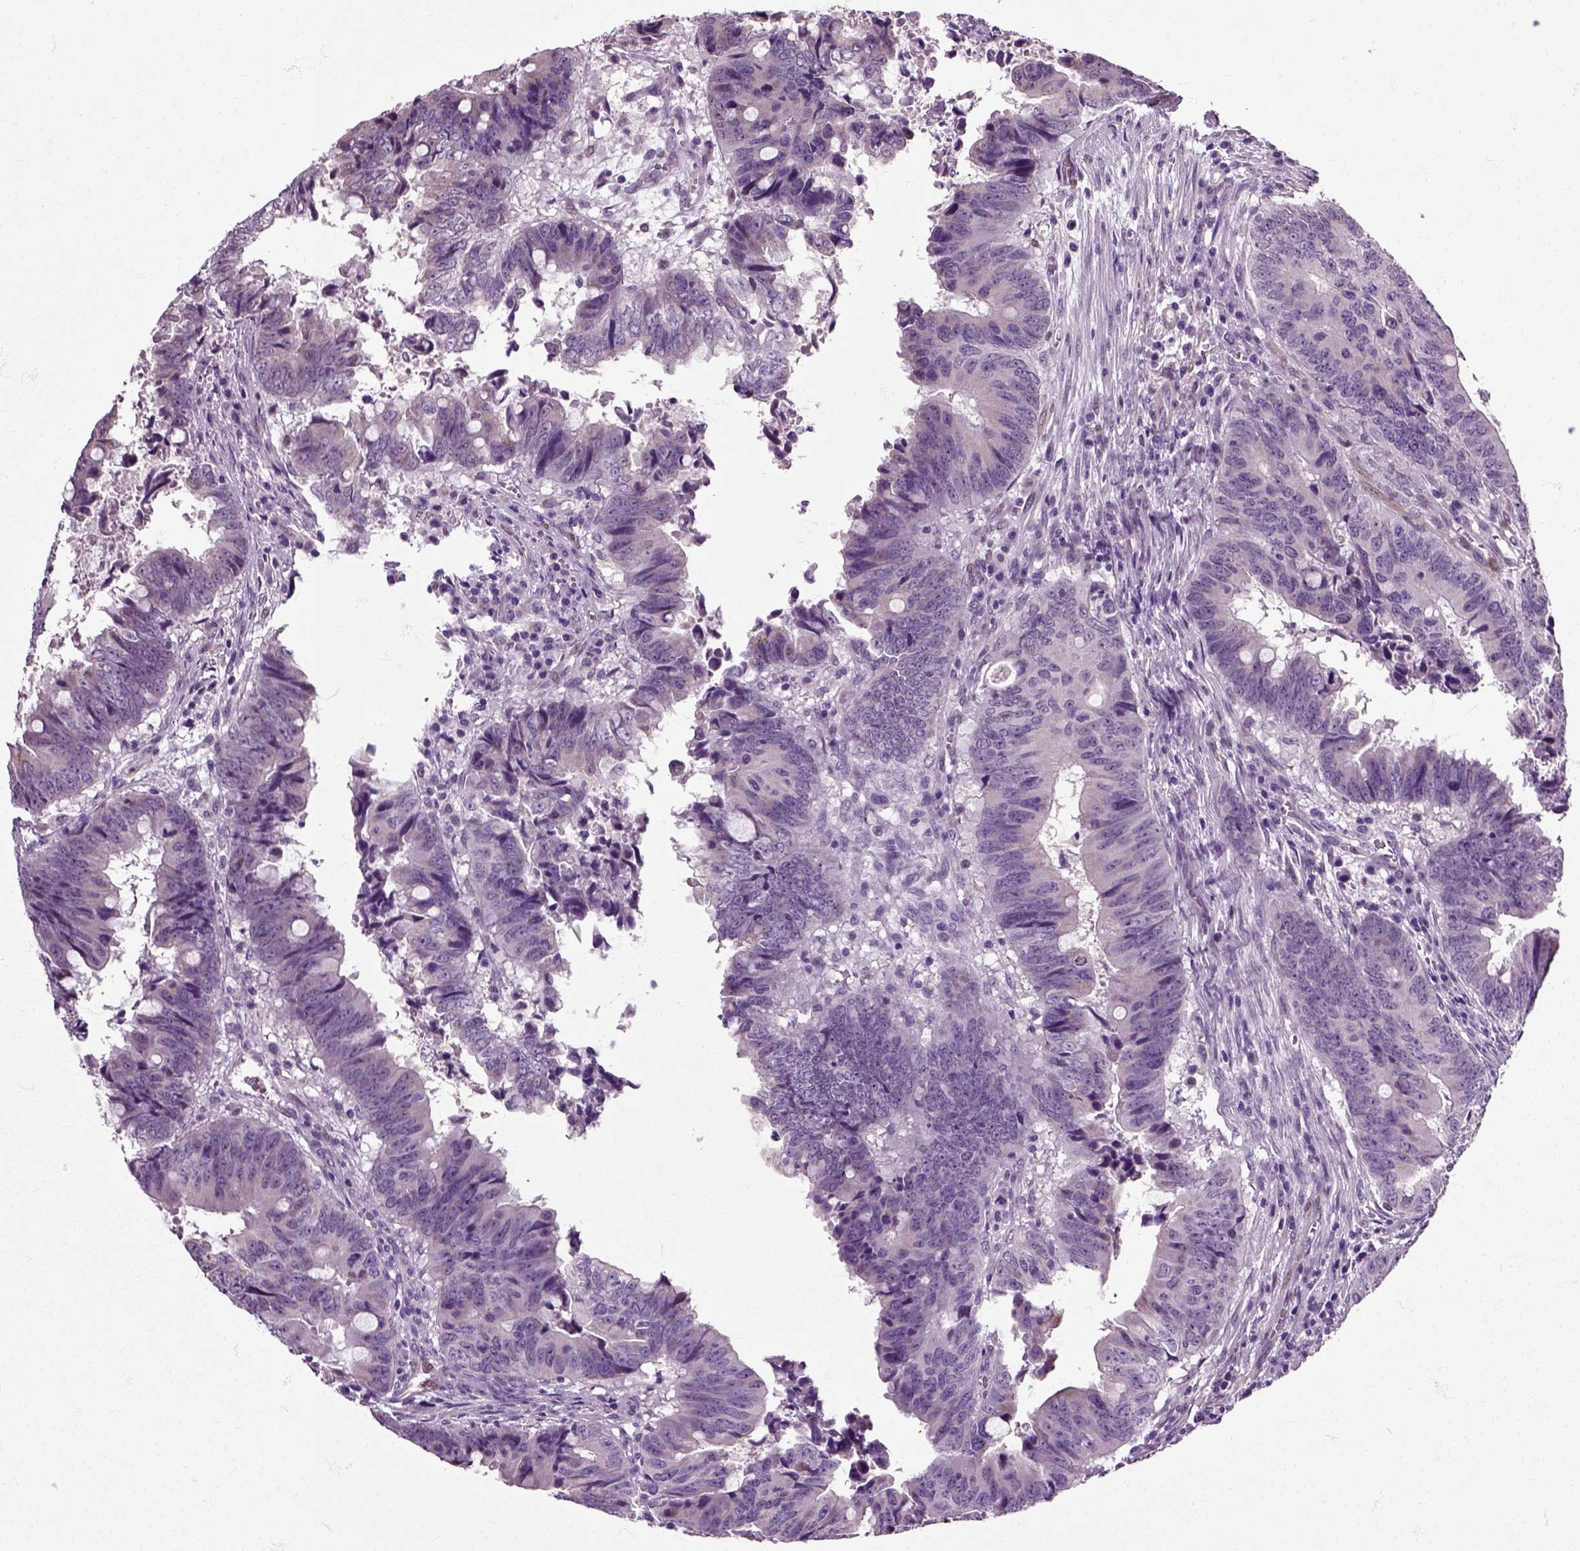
{"staining": {"intensity": "weak", "quantity": "<25%", "location": "cytoplasmic/membranous"}, "tissue": "colorectal cancer", "cell_type": "Tumor cells", "image_type": "cancer", "snomed": [{"axis": "morphology", "description": "Adenocarcinoma, NOS"}, {"axis": "topography", "description": "Colon"}], "caption": "The immunohistochemistry (IHC) micrograph has no significant positivity in tumor cells of adenocarcinoma (colorectal) tissue. The staining is performed using DAB brown chromogen with nuclei counter-stained in using hematoxylin.", "gene": "HSPA2", "patient": {"sex": "female", "age": 82}}